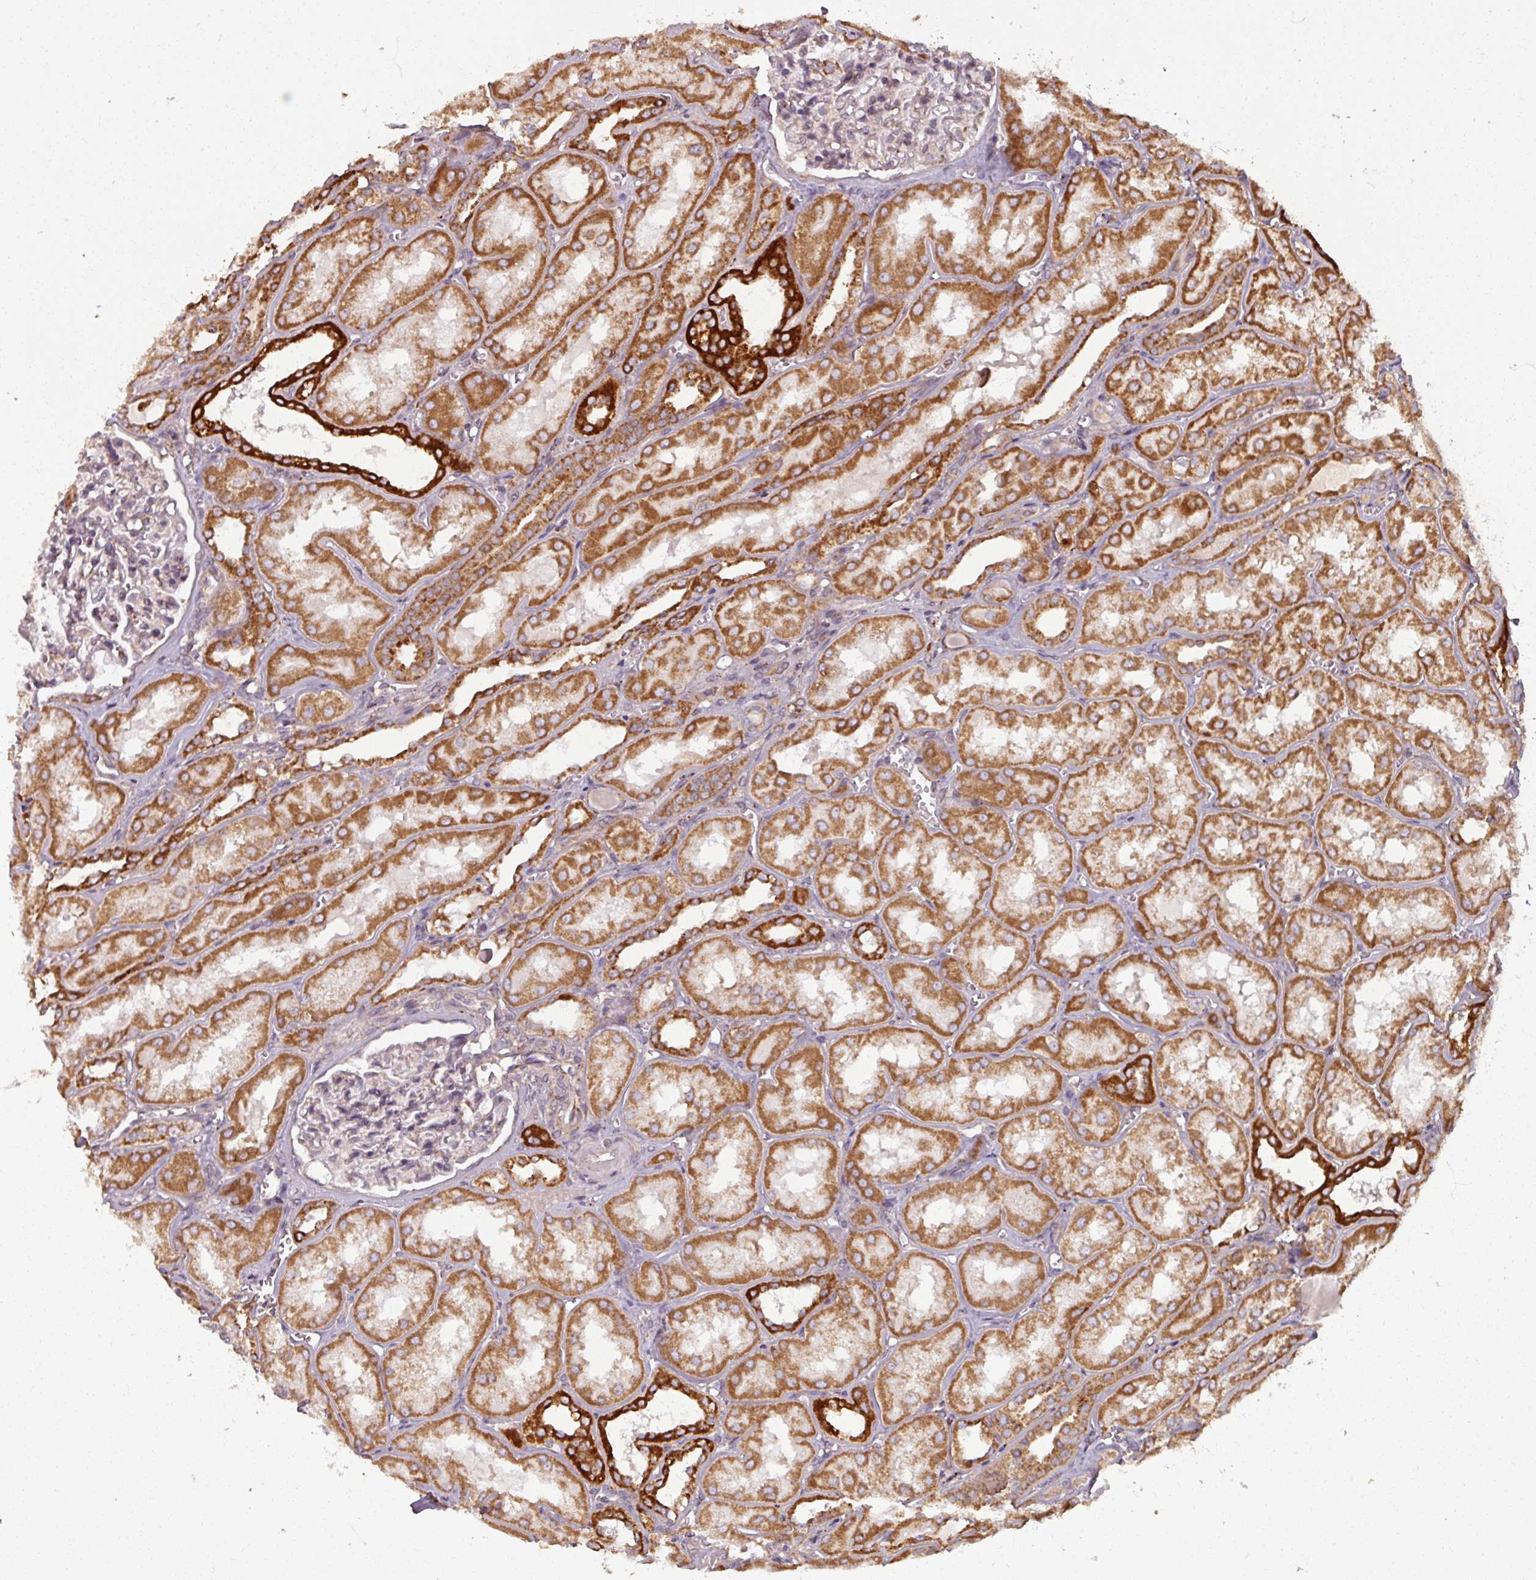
{"staining": {"intensity": "negative", "quantity": "none", "location": "none"}, "tissue": "kidney", "cell_type": "Cells in glomeruli", "image_type": "normal", "snomed": [{"axis": "morphology", "description": "Normal tissue, NOS"}, {"axis": "topography", "description": "Kidney"}], "caption": "Micrograph shows no protein positivity in cells in glomeruli of unremarkable kidney.", "gene": "MAGT1", "patient": {"sex": "male", "age": 61}}